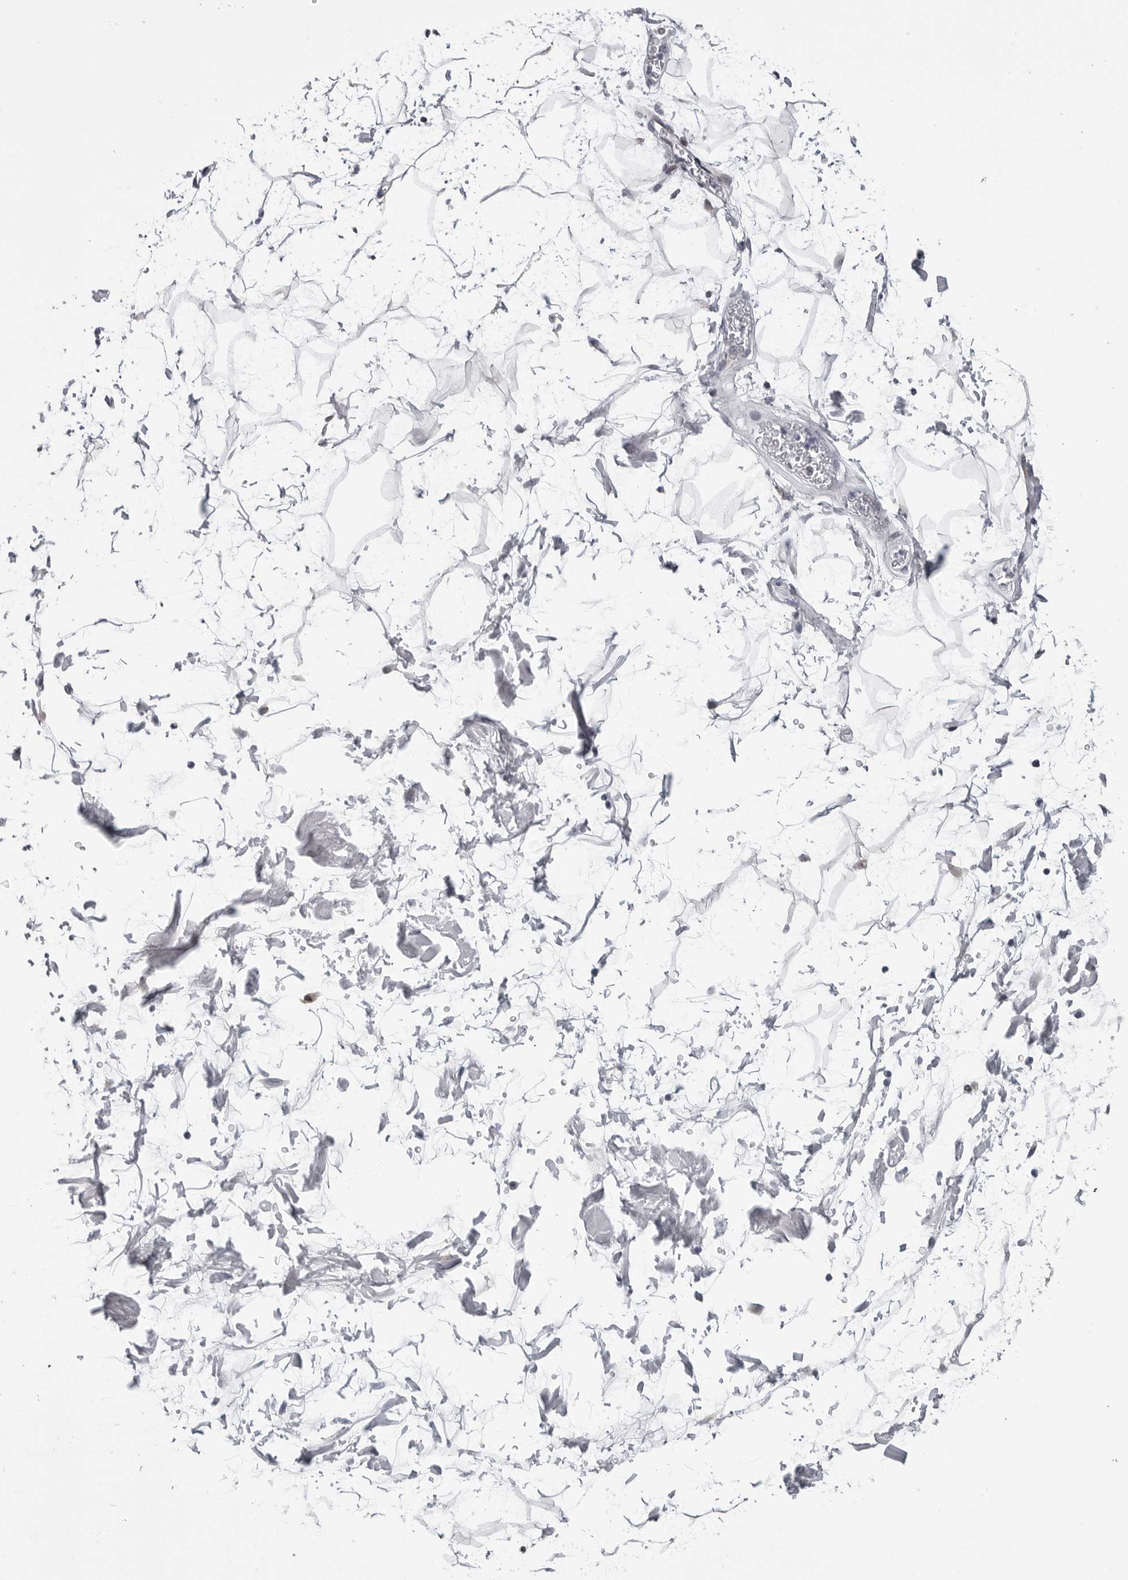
{"staining": {"intensity": "negative", "quantity": "none", "location": "none"}, "tissue": "adipose tissue", "cell_type": "Adipocytes", "image_type": "normal", "snomed": [{"axis": "morphology", "description": "Normal tissue, NOS"}, {"axis": "topography", "description": "Soft tissue"}], "caption": "Immunohistochemistry (IHC) of normal adipose tissue reveals no positivity in adipocytes. (DAB (3,3'-diaminobenzidine) immunohistochemistry (IHC) visualized using brightfield microscopy, high magnification).", "gene": "CDK20", "patient": {"sex": "male", "age": 72}}